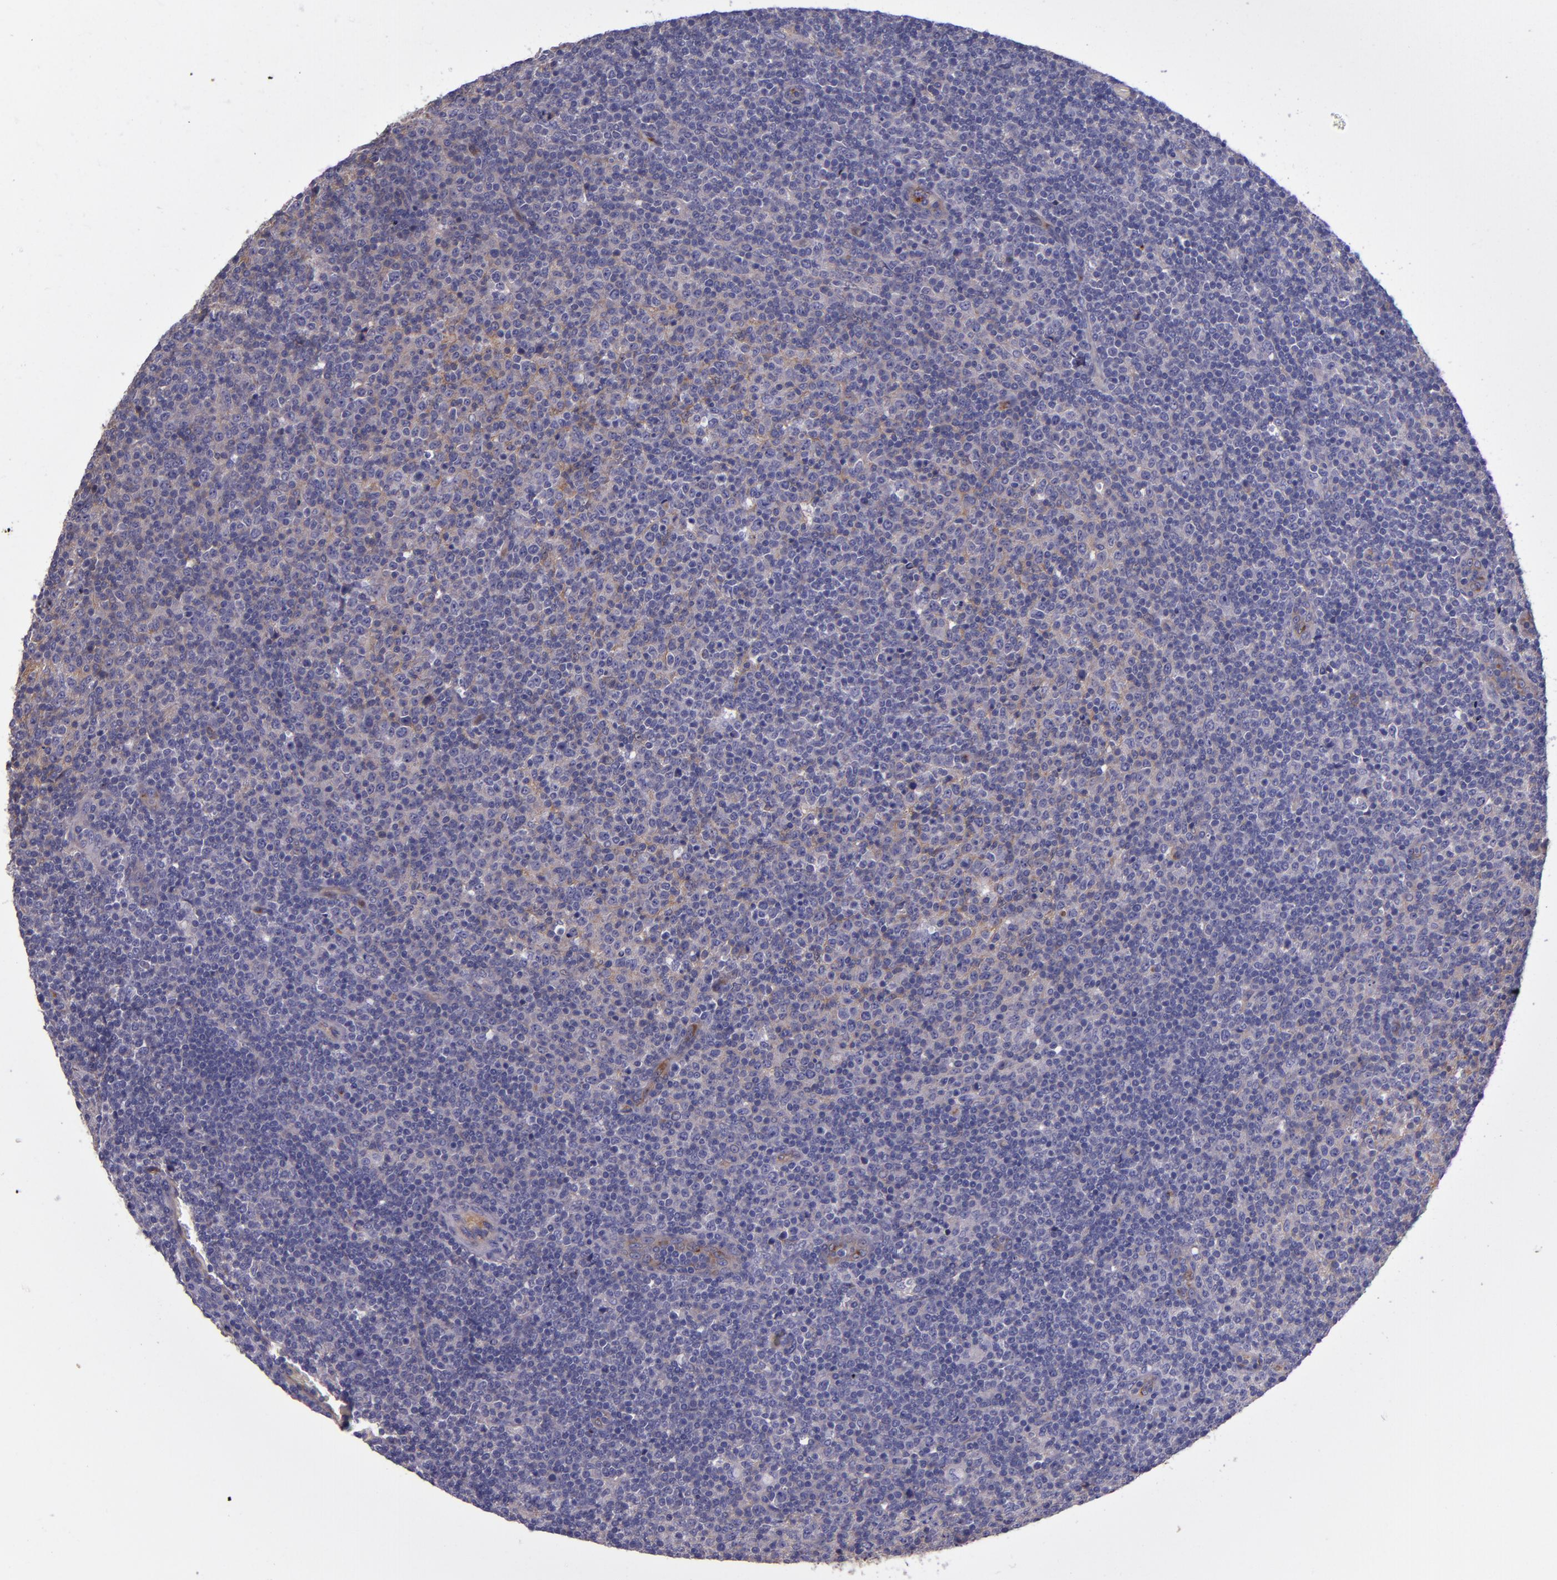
{"staining": {"intensity": "negative", "quantity": "none", "location": "none"}, "tissue": "lymphoma", "cell_type": "Tumor cells", "image_type": "cancer", "snomed": [{"axis": "morphology", "description": "Malignant lymphoma, non-Hodgkin's type, Low grade"}, {"axis": "topography", "description": "Lymph node"}], "caption": "This is a image of immunohistochemistry staining of low-grade malignant lymphoma, non-Hodgkin's type, which shows no positivity in tumor cells.", "gene": "CLEC3B", "patient": {"sex": "male", "age": 70}}